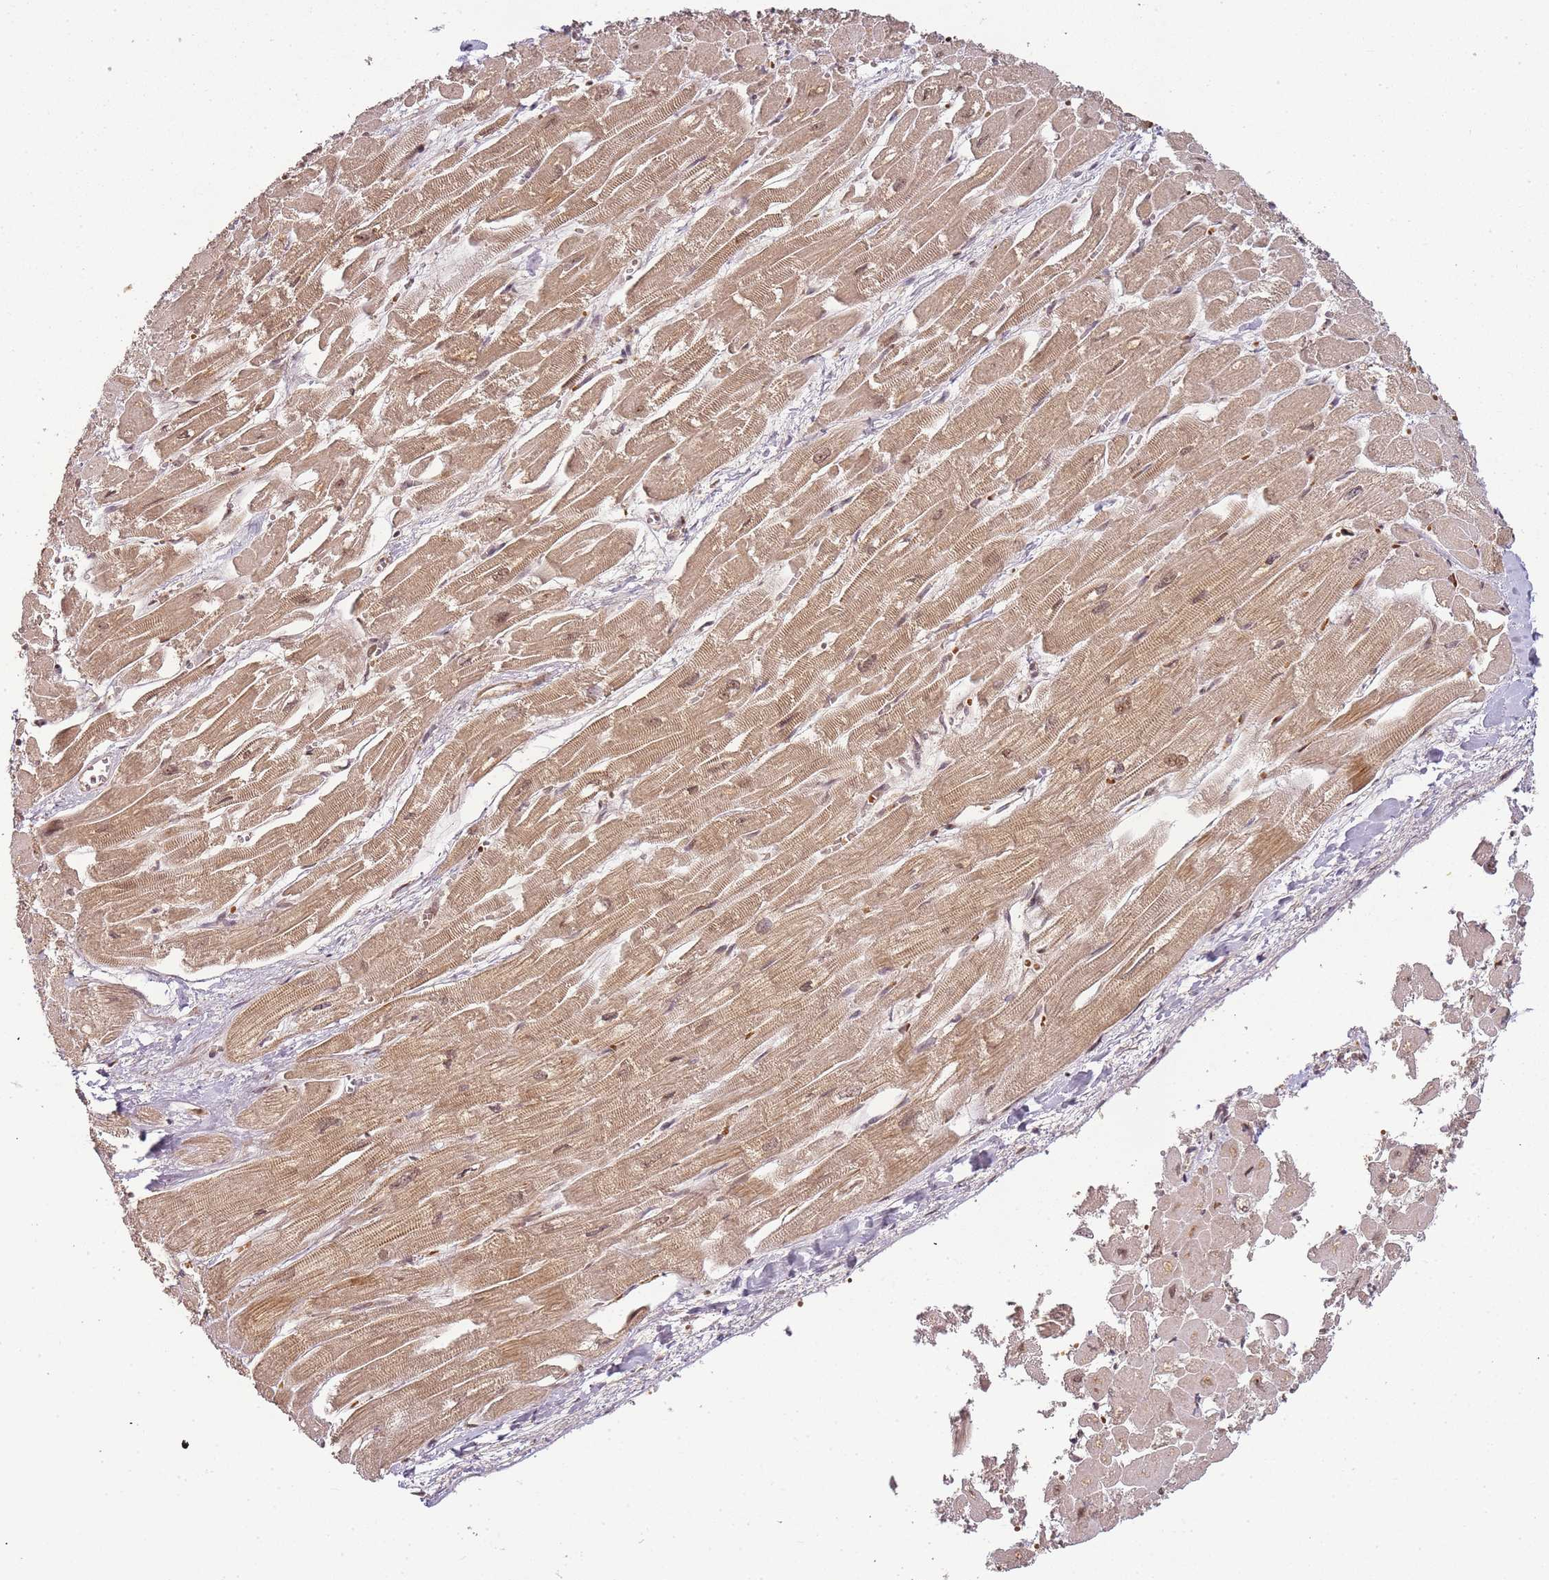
{"staining": {"intensity": "moderate", "quantity": ">75%", "location": "cytoplasmic/membranous"}, "tissue": "heart muscle", "cell_type": "Cardiomyocytes", "image_type": "normal", "snomed": [{"axis": "morphology", "description": "Normal tissue, NOS"}, {"axis": "topography", "description": "Heart"}], "caption": "Protein expression analysis of benign heart muscle shows moderate cytoplasmic/membranous expression in approximately >75% of cardiomyocytes.", "gene": "ZNF497", "patient": {"sex": "male", "age": 54}}